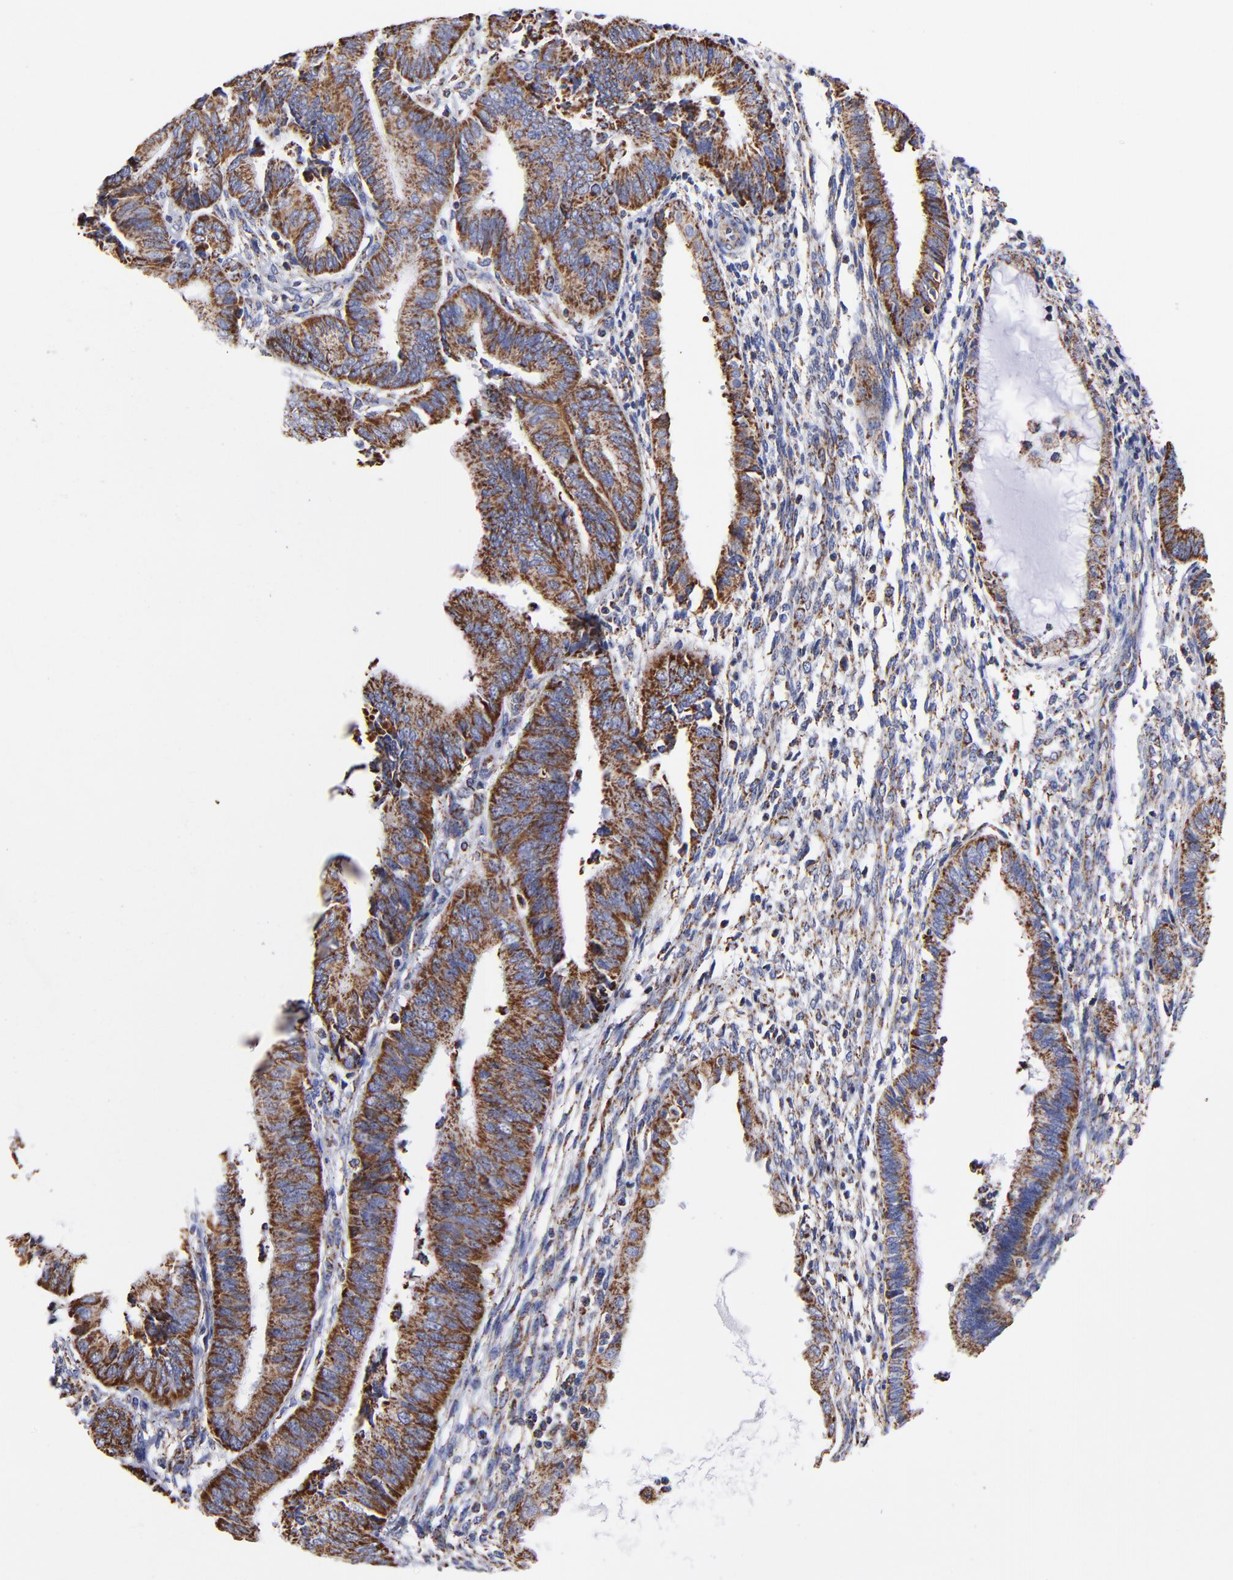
{"staining": {"intensity": "strong", "quantity": ">75%", "location": "cytoplasmic/membranous"}, "tissue": "endometrial cancer", "cell_type": "Tumor cells", "image_type": "cancer", "snomed": [{"axis": "morphology", "description": "Adenocarcinoma, NOS"}, {"axis": "topography", "description": "Endometrium"}], "caption": "Brown immunohistochemical staining in endometrial adenocarcinoma reveals strong cytoplasmic/membranous positivity in approximately >75% of tumor cells.", "gene": "PHB1", "patient": {"sex": "female", "age": 63}}